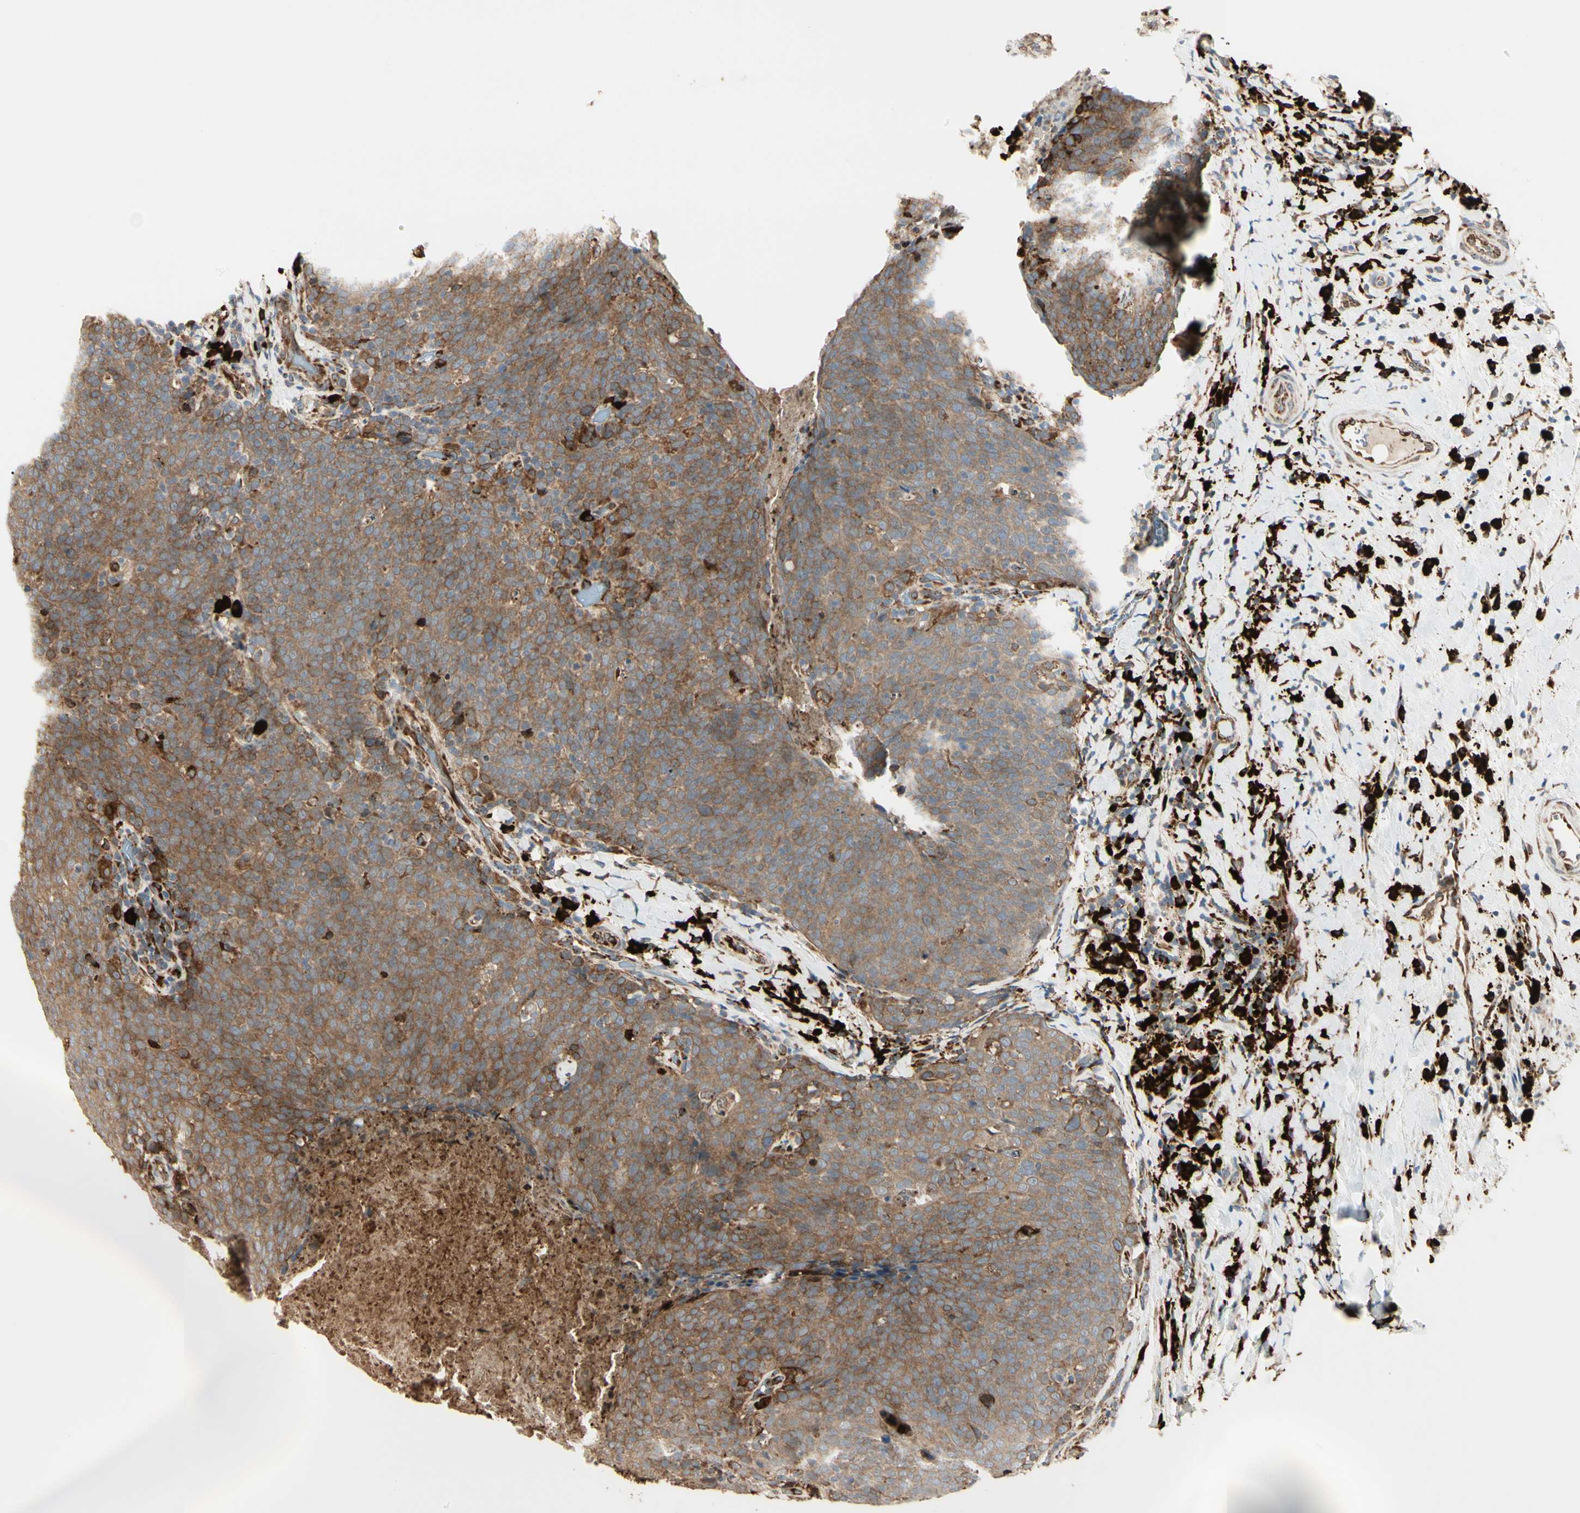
{"staining": {"intensity": "moderate", "quantity": ">75%", "location": "cytoplasmic/membranous"}, "tissue": "head and neck cancer", "cell_type": "Tumor cells", "image_type": "cancer", "snomed": [{"axis": "morphology", "description": "Squamous cell carcinoma, NOS"}, {"axis": "morphology", "description": "Squamous cell carcinoma, metastatic, NOS"}, {"axis": "topography", "description": "Lymph node"}, {"axis": "topography", "description": "Head-Neck"}], "caption": "Protein positivity by immunohistochemistry (IHC) exhibits moderate cytoplasmic/membranous expression in approximately >75% of tumor cells in head and neck squamous cell carcinoma.", "gene": "HSP90B1", "patient": {"sex": "male", "age": 62}}